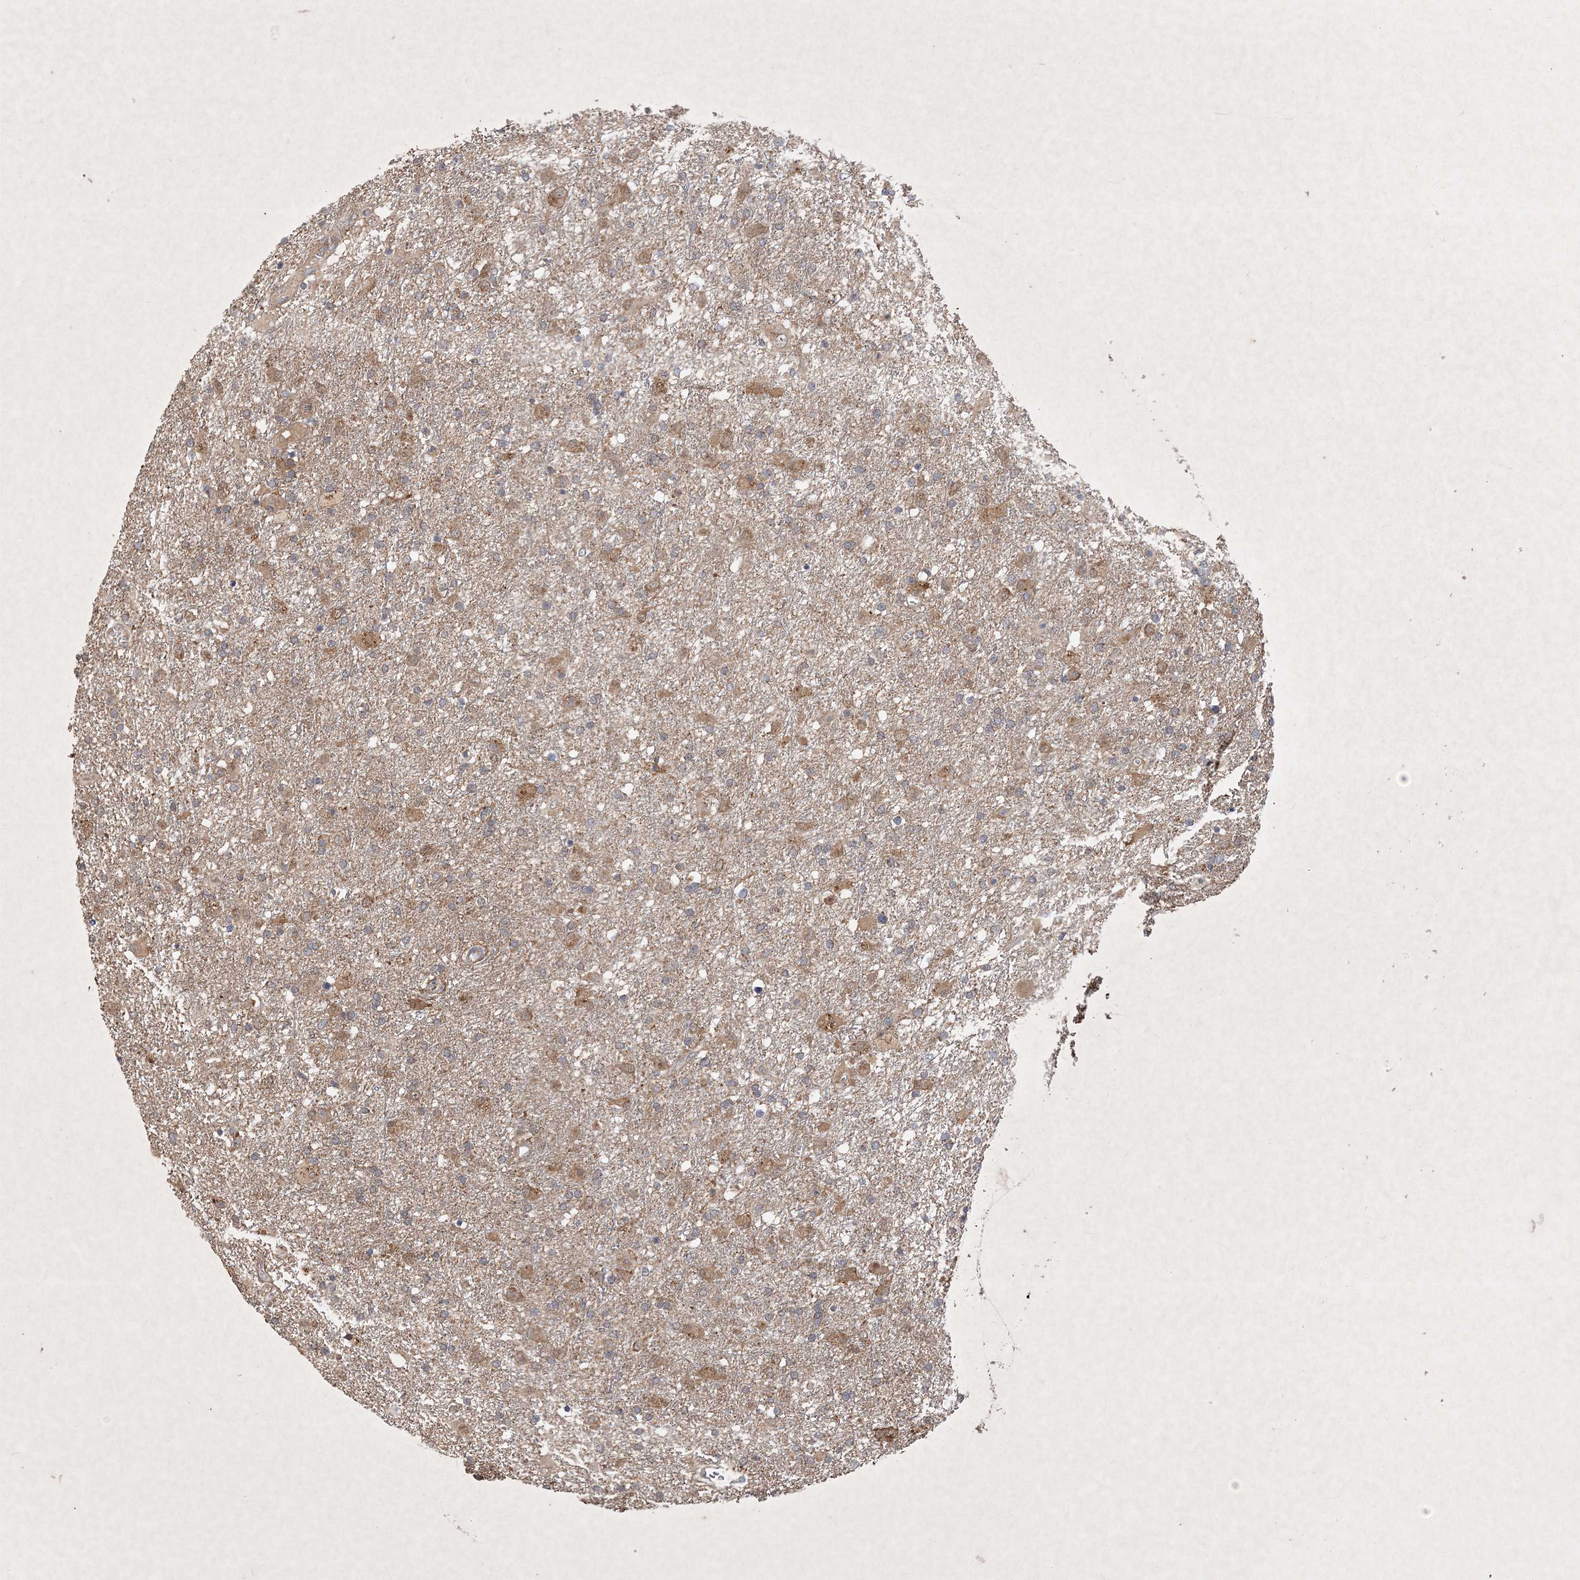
{"staining": {"intensity": "moderate", "quantity": "<25%", "location": "cytoplasmic/membranous"}, "tissue": "glioma", "cell_type": "Tumor cells", "image_type": "cancer", "snomed": [{"axis": "morphology", "description": "Glioma, malignant, Low grade"}, {"axis": "topography", "description": "Brain"}], "caption": "Immunohistochemical staining of glioma displays low levels of moderate cytoplasmic/membranous protein staining in approximately <25% of tumor cells.", "gene": "AKR7A2", "patient": {"sex": "male", "age": 65}}